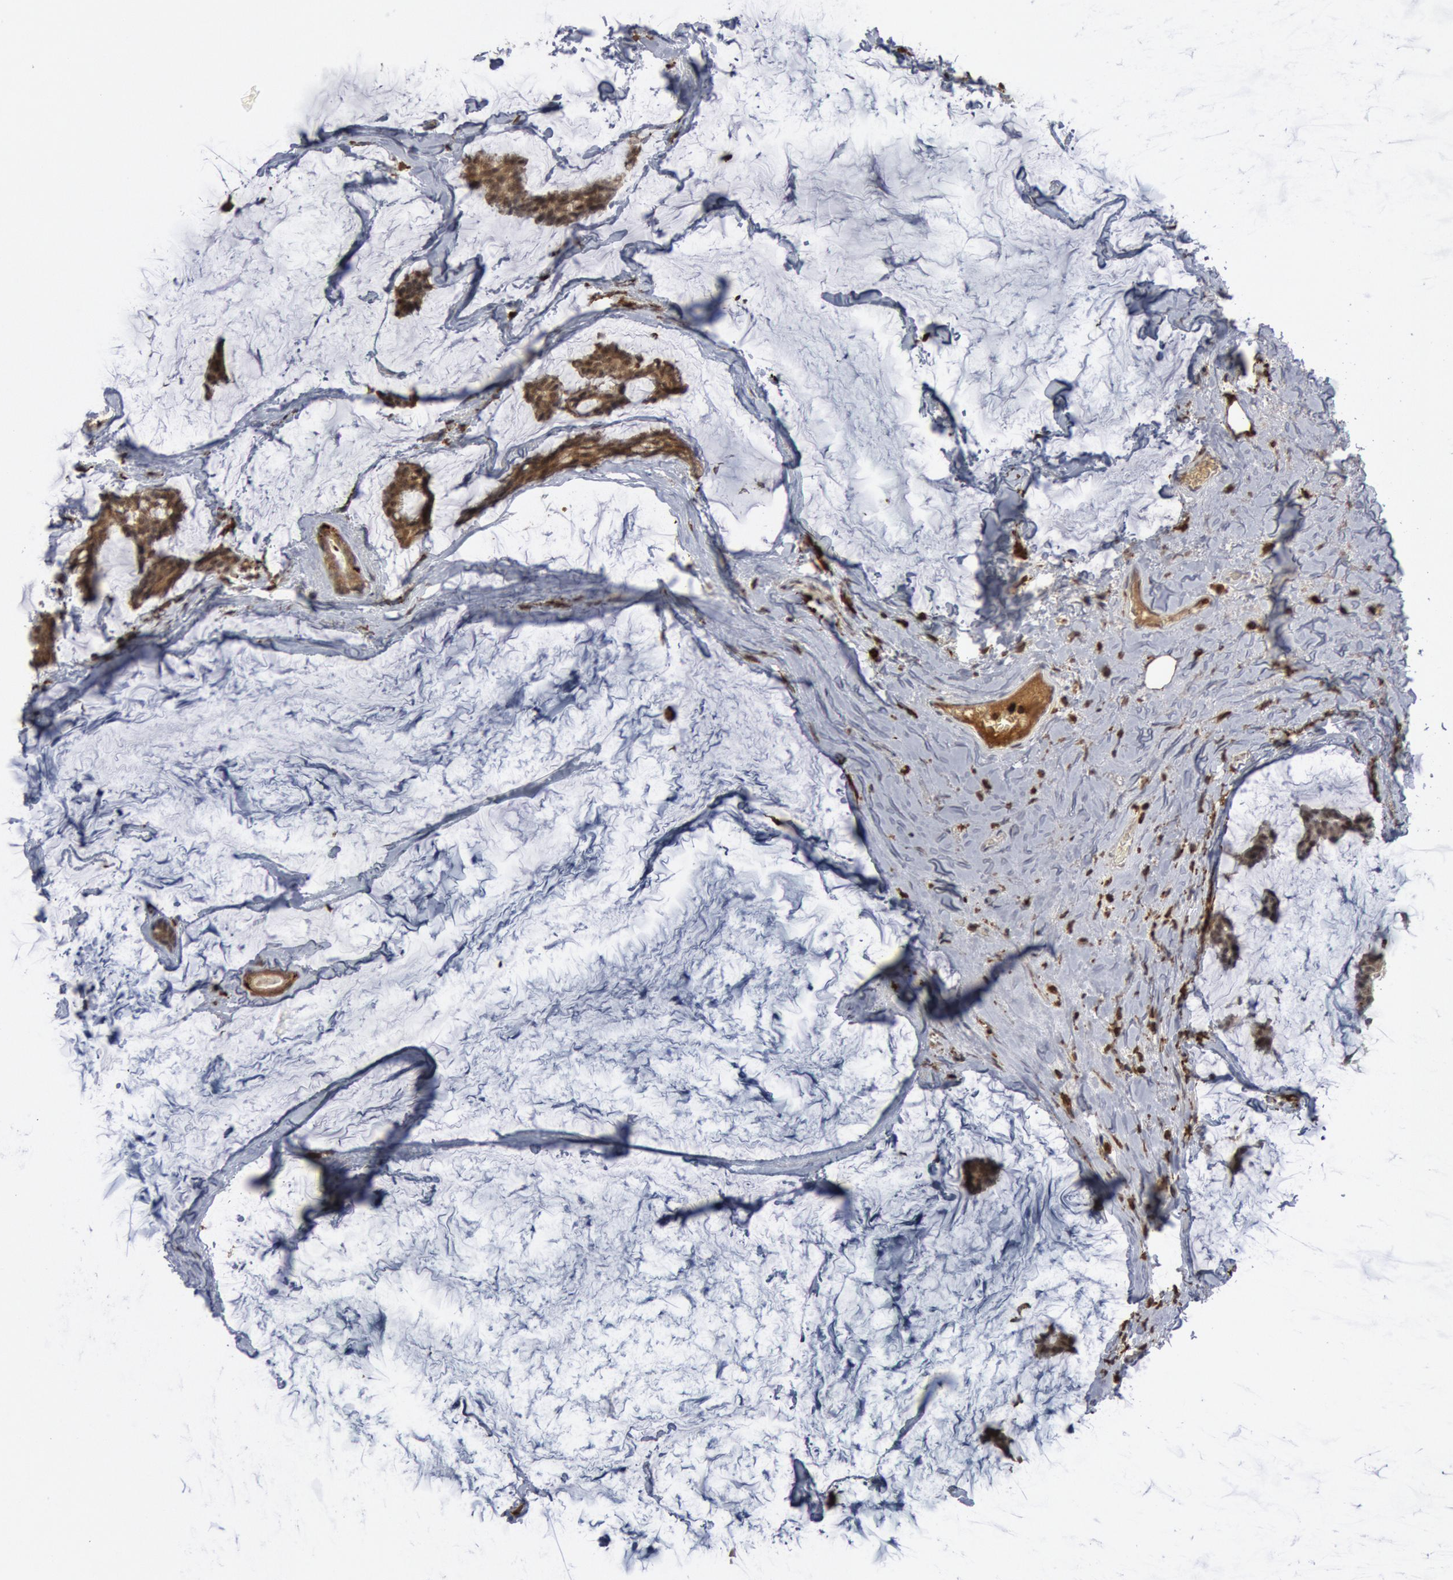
{"staining": {"intensity": "strong", "quantity": ">75%", "location": "cytoplasmic/membranous,nuclear"}, "tissue": "breast cancer", "cell_type": "Tumor cells", "image_type": "cancer", "snomed": [{"axis": "morphology", "description": "Duct carcinoma"}, {"axis": "topography", "description": "Breast"}], "caption": "Human breast cancer stained with a protein marker displays strong staining in tumor cells.", "gene": "PTPN6", "patient": {"sex": "female", "age": 93}}